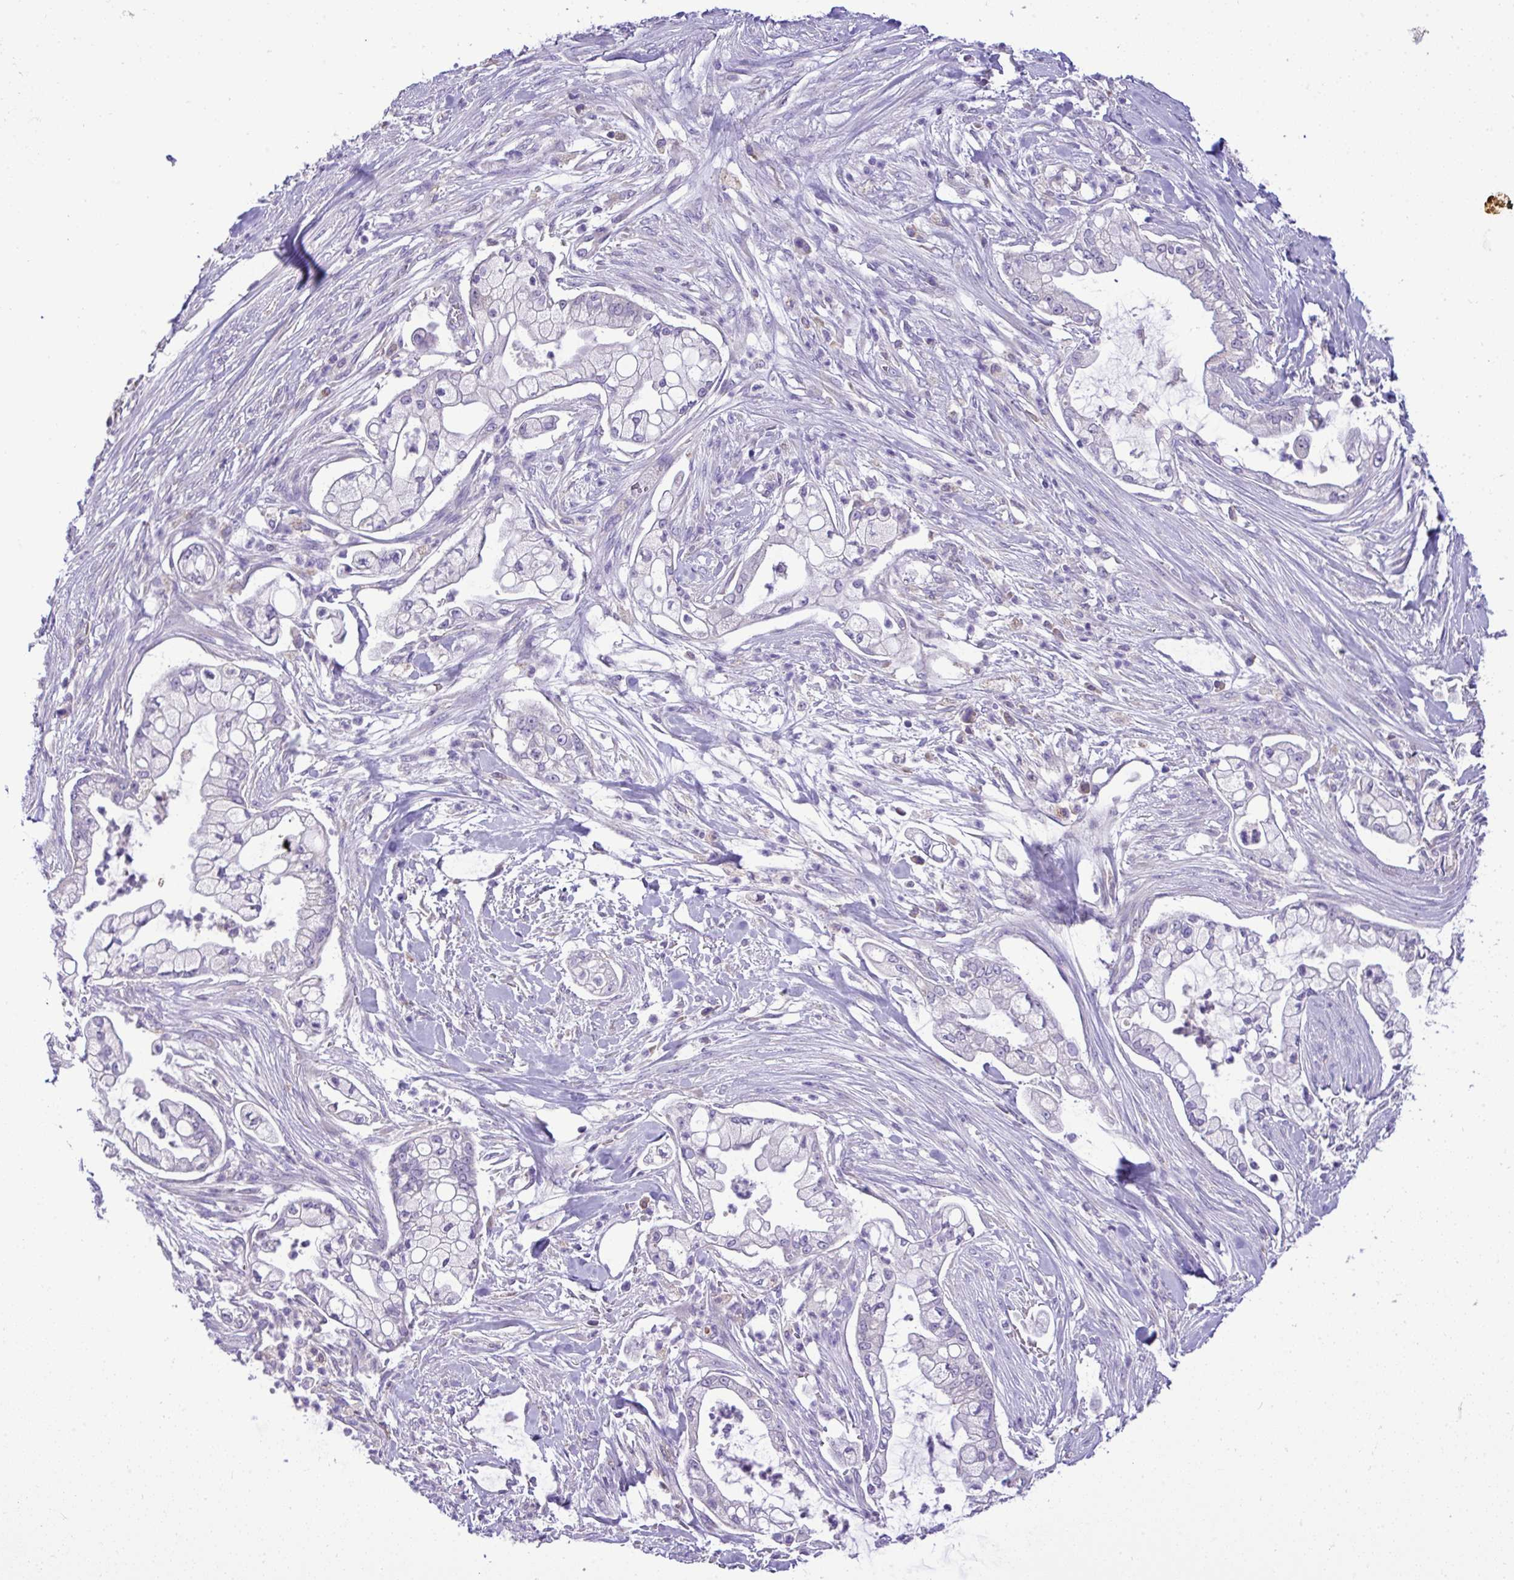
{"staining": {"intensity": "negative", "quantity": "none", "location": "none"}, "tissue": "pancreatic cancer", "cell_type": "Tumor cells", "image_type": "cancer", "snomed": [{"axis": "morphology", "description": "Adenocarcinoma, NOS"}, {"axis": "topography", "description": "Pancreas"}], "caption": "The micrograph shows no staining of tumor cells in pancreatic adenocarcinoma.", "gene": "ST8SIA2", "patient": {"sex": "female", "age": 69}}